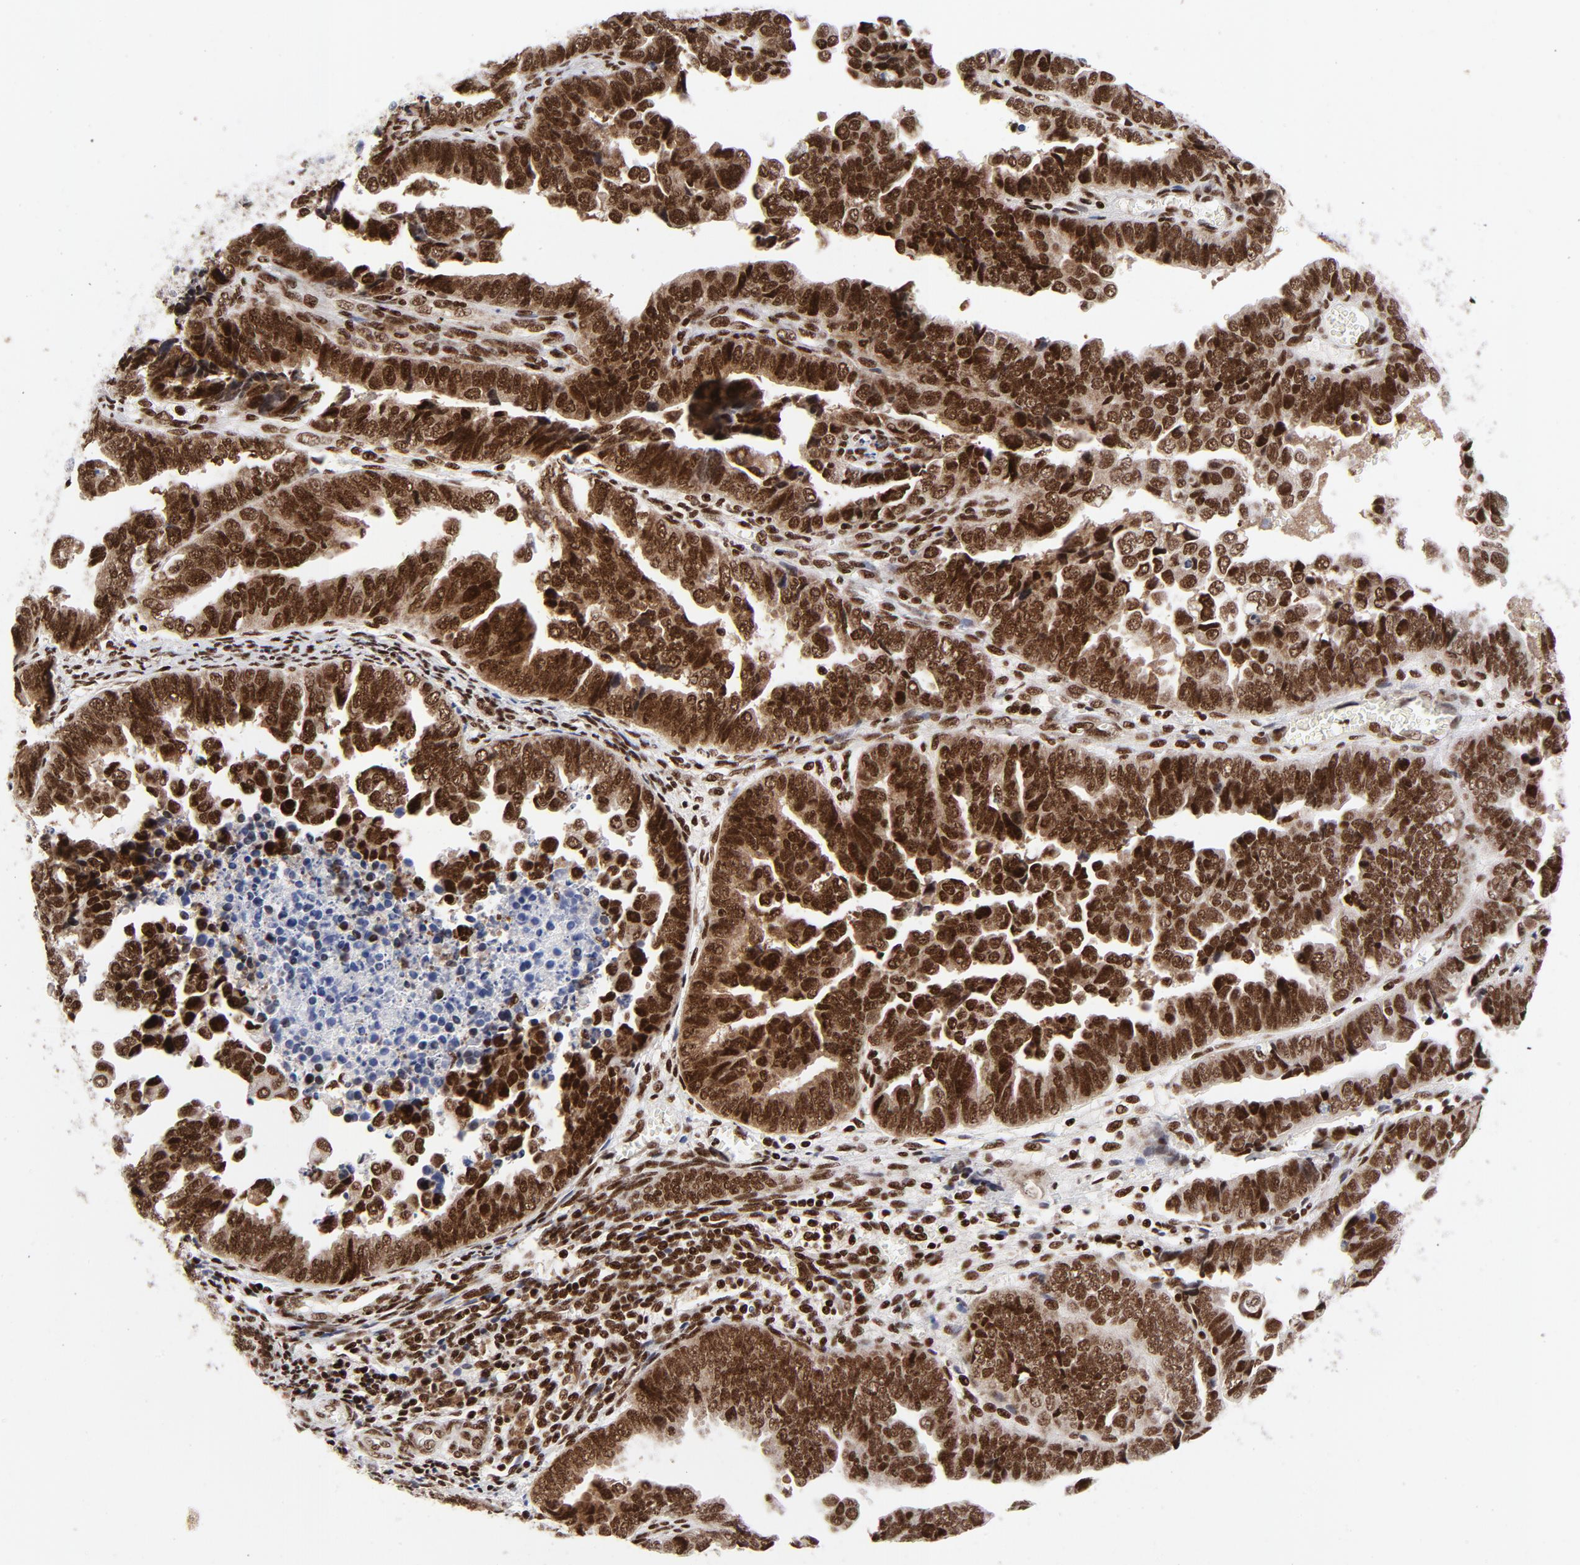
{"staining": {"intensity": "strong", "quantity": ">75%", "location": "nuclear"}, "tissue": "endometrial cancer", "cell_type": "Tumor cells", "image_type": "cancer", "snomed": [{"axis": "morphology", "description": "Adenocarcinoma, NOS"}, {"axis": "topography", "description": "Endometrium"}], "caption": "Brown immunohistochemical staining in endometrial cancer displays strong nuclear expression in approximately >75% of tumor cells.", "gene": "NFYB", "patient": {"sex": "female", "age": 75}}